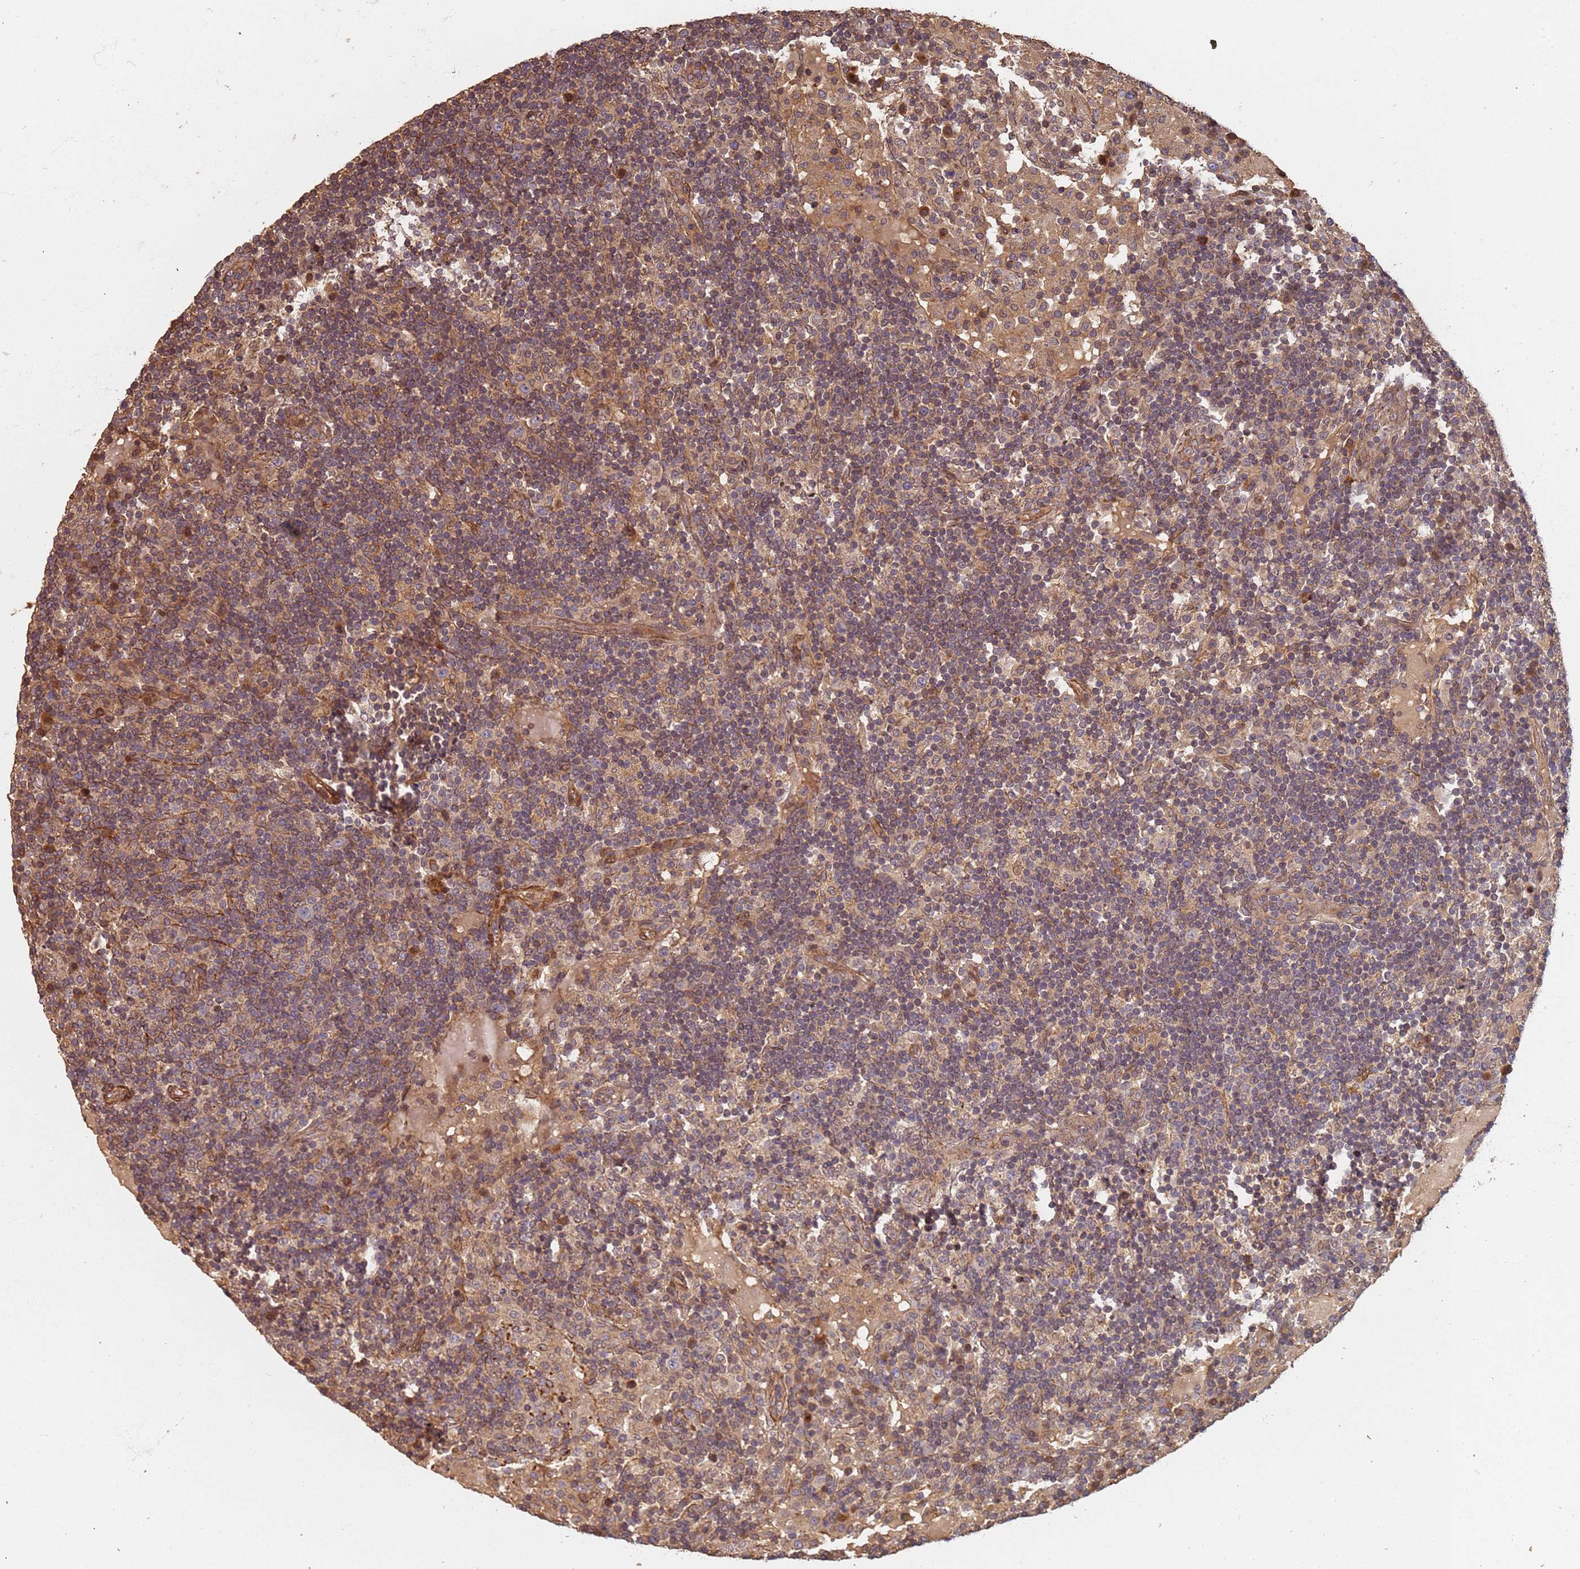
{"staining": {"intensity": "negative", "quantity": "none", "location": "none"}, "tissue": "lymph node", "cell_type": "Germinal center cells", "image_type": "normal", "snomed": [{"axis": "morphology", "description": "Normal tissue, NOS"}, {"axis": "topography", "description": "Lymph node"}], "caption": "IHC of benign human lymph node shows no staining in germinal center cells. (Stains: DAB immunohistochemistry with hematoxylin counter stain, Microscopy: brightfield microscopy at high magnification).", "gene": "SDCCAG8", "patient": {"sex": "female", "age": 53}}